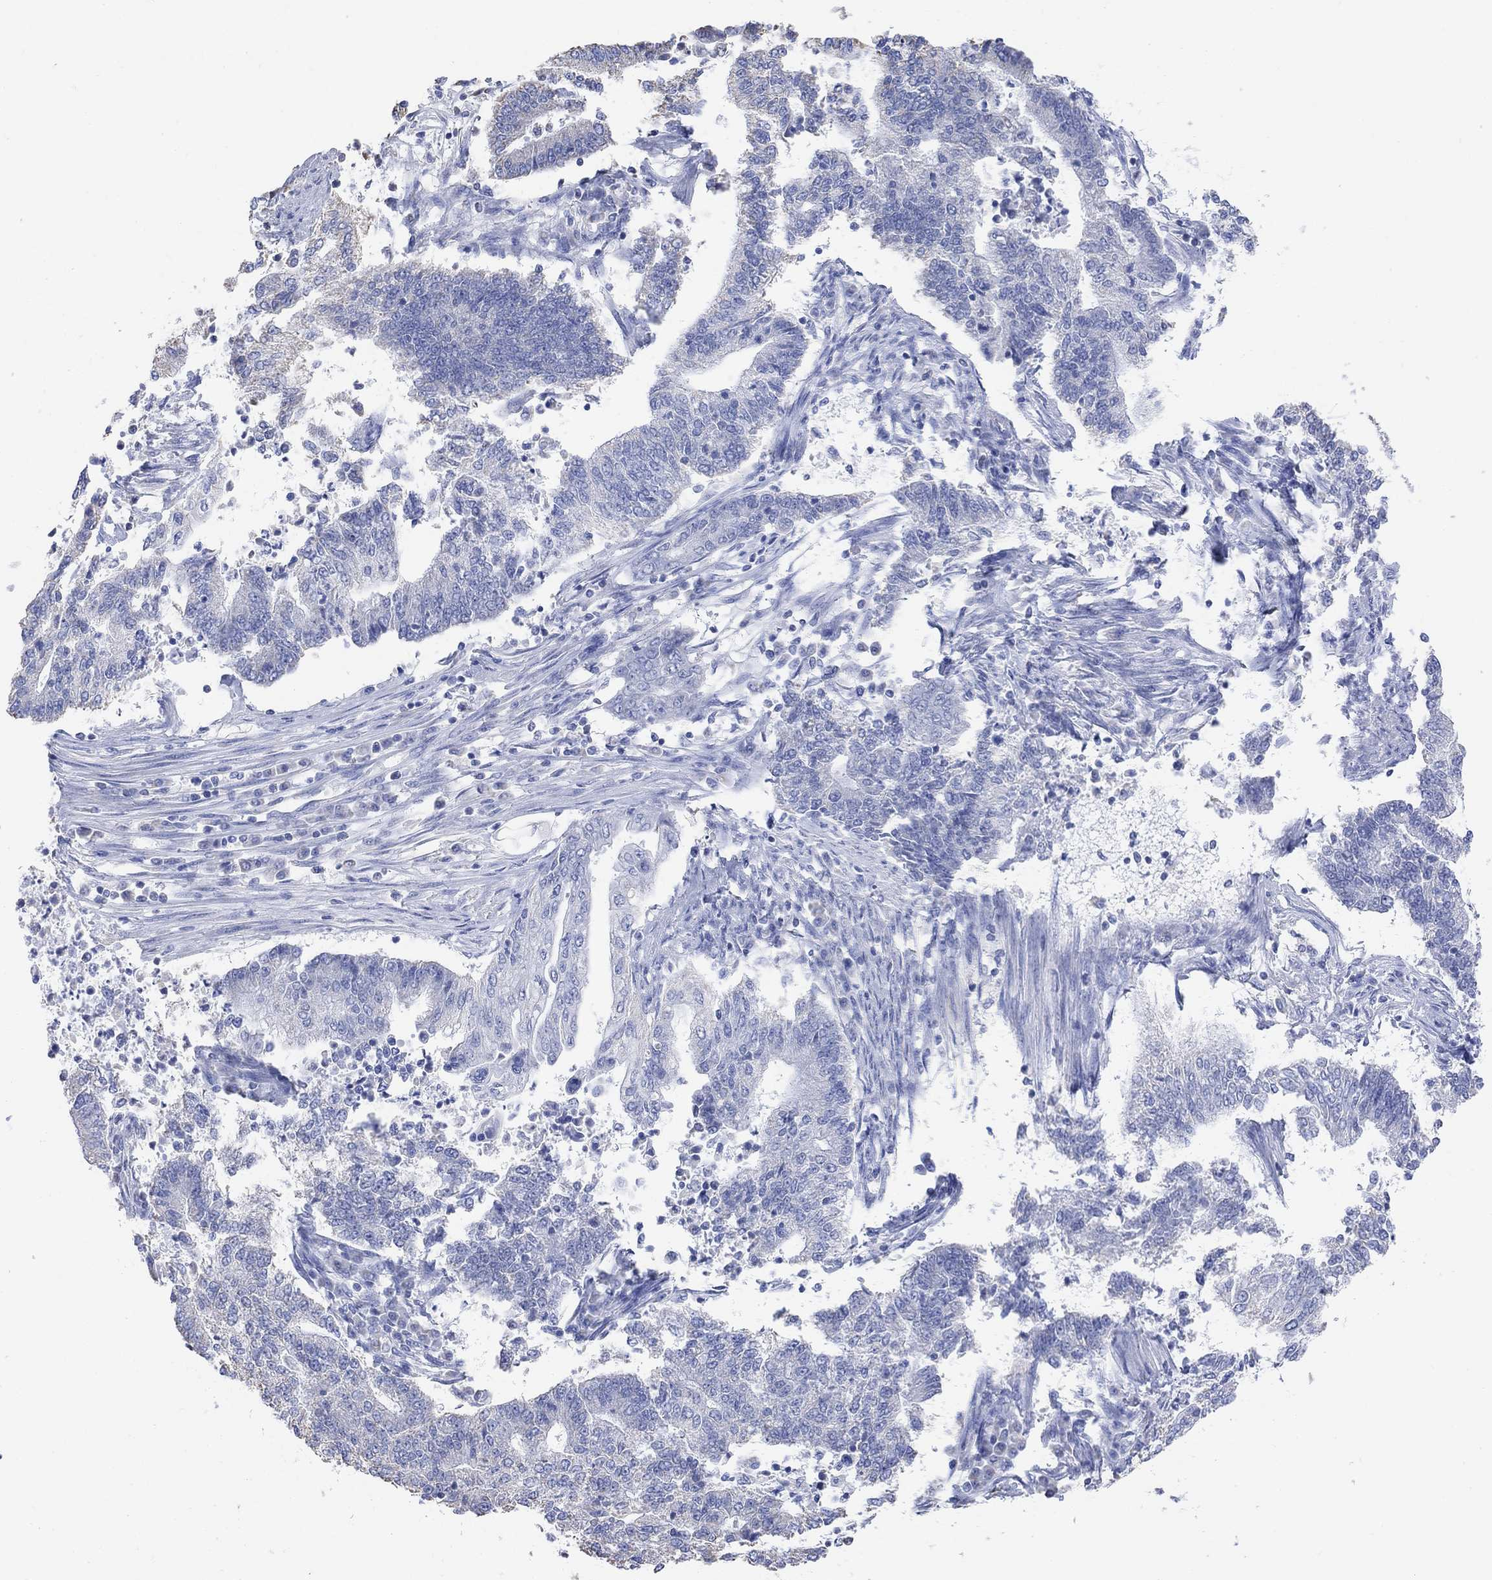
{"staining": {"intensity": "negative", "quantity": "none", "location": "none"}, "tissue": "endometrial cancer", "cell_type": "Tumor cells", "image_type": "cancer", "snomed": [{"axis": "morphology", "description": "Adenocarcinoma, NOS"}, {"axis": "topography", "description": "Uterus"}, {"axis": "topography", "description": "Endometrium"}], "caption": "Tumor cells are negative for brown protein staining in endometrial adenocarcinoma.", "gene": "SYT12", "patient": {"sex": "female", "age": 54}}